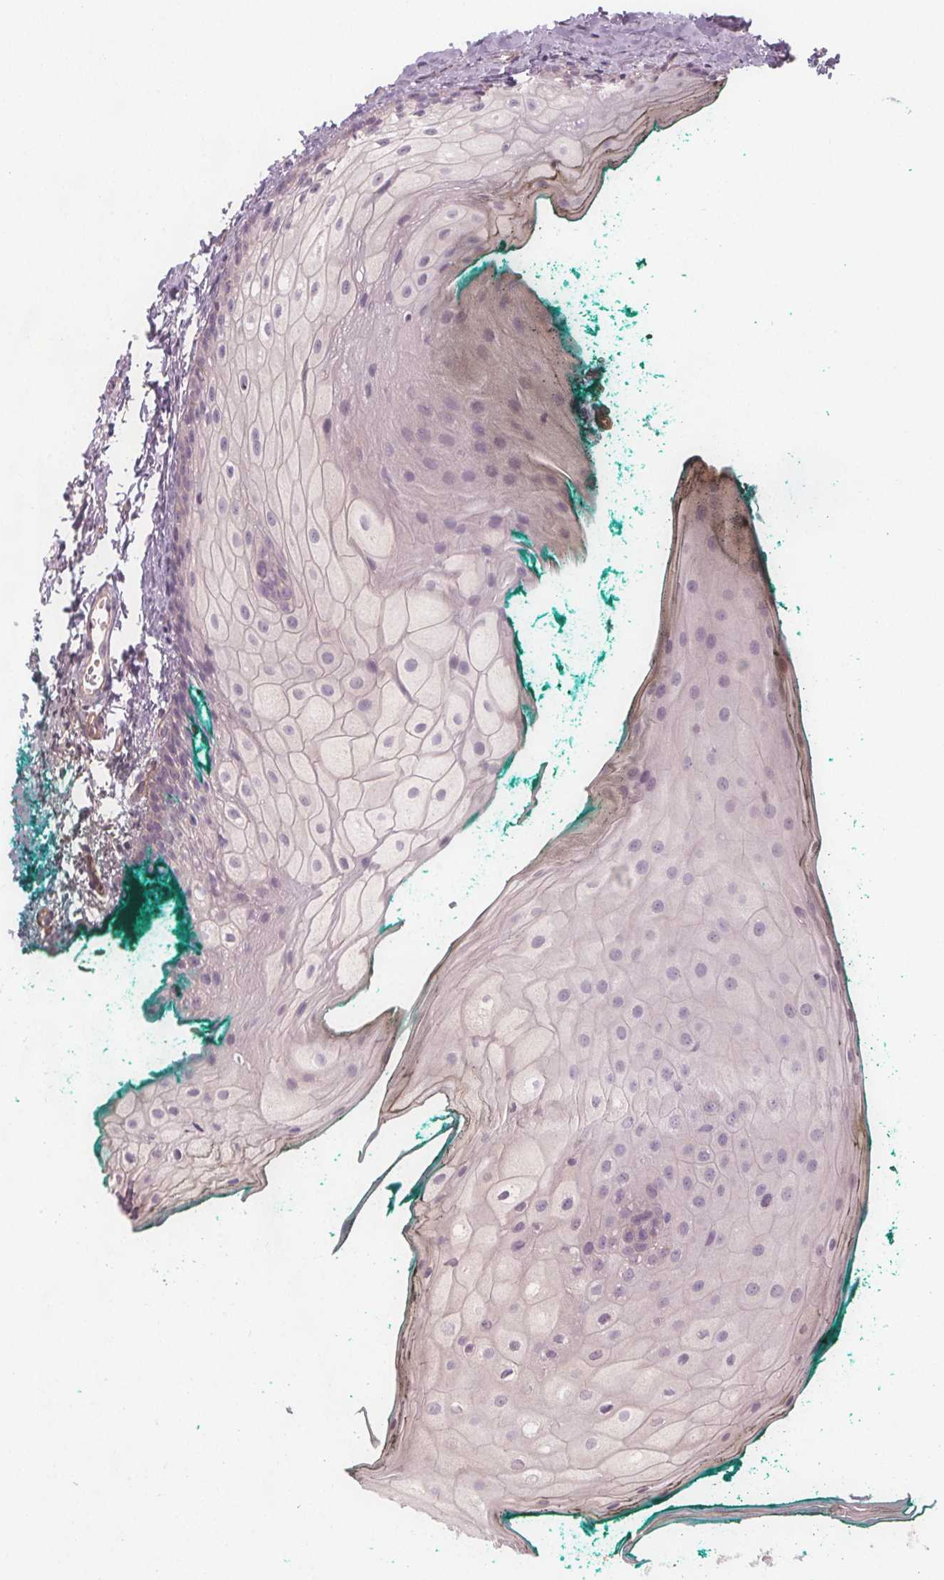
{"staining": {"intensity": "negative", "quantity": "none", "location": "none"}, "tissue": "oral mucosa", "cell_type": "Squamous epithelial cells", "image_type": "normal", "snomed": [{"axis": "morphology", "description": "Normal tissue, NOS"}, {"axis": "topography", "description": "Oral tissue"}], "caption": "This is an immunohistochemistry (IHC) micrograph of benign oral mucosa. There is no positivity in squamous epithelial cells.", "gene": "VNN1", "patient": {"sex": "female", "age": 68}}